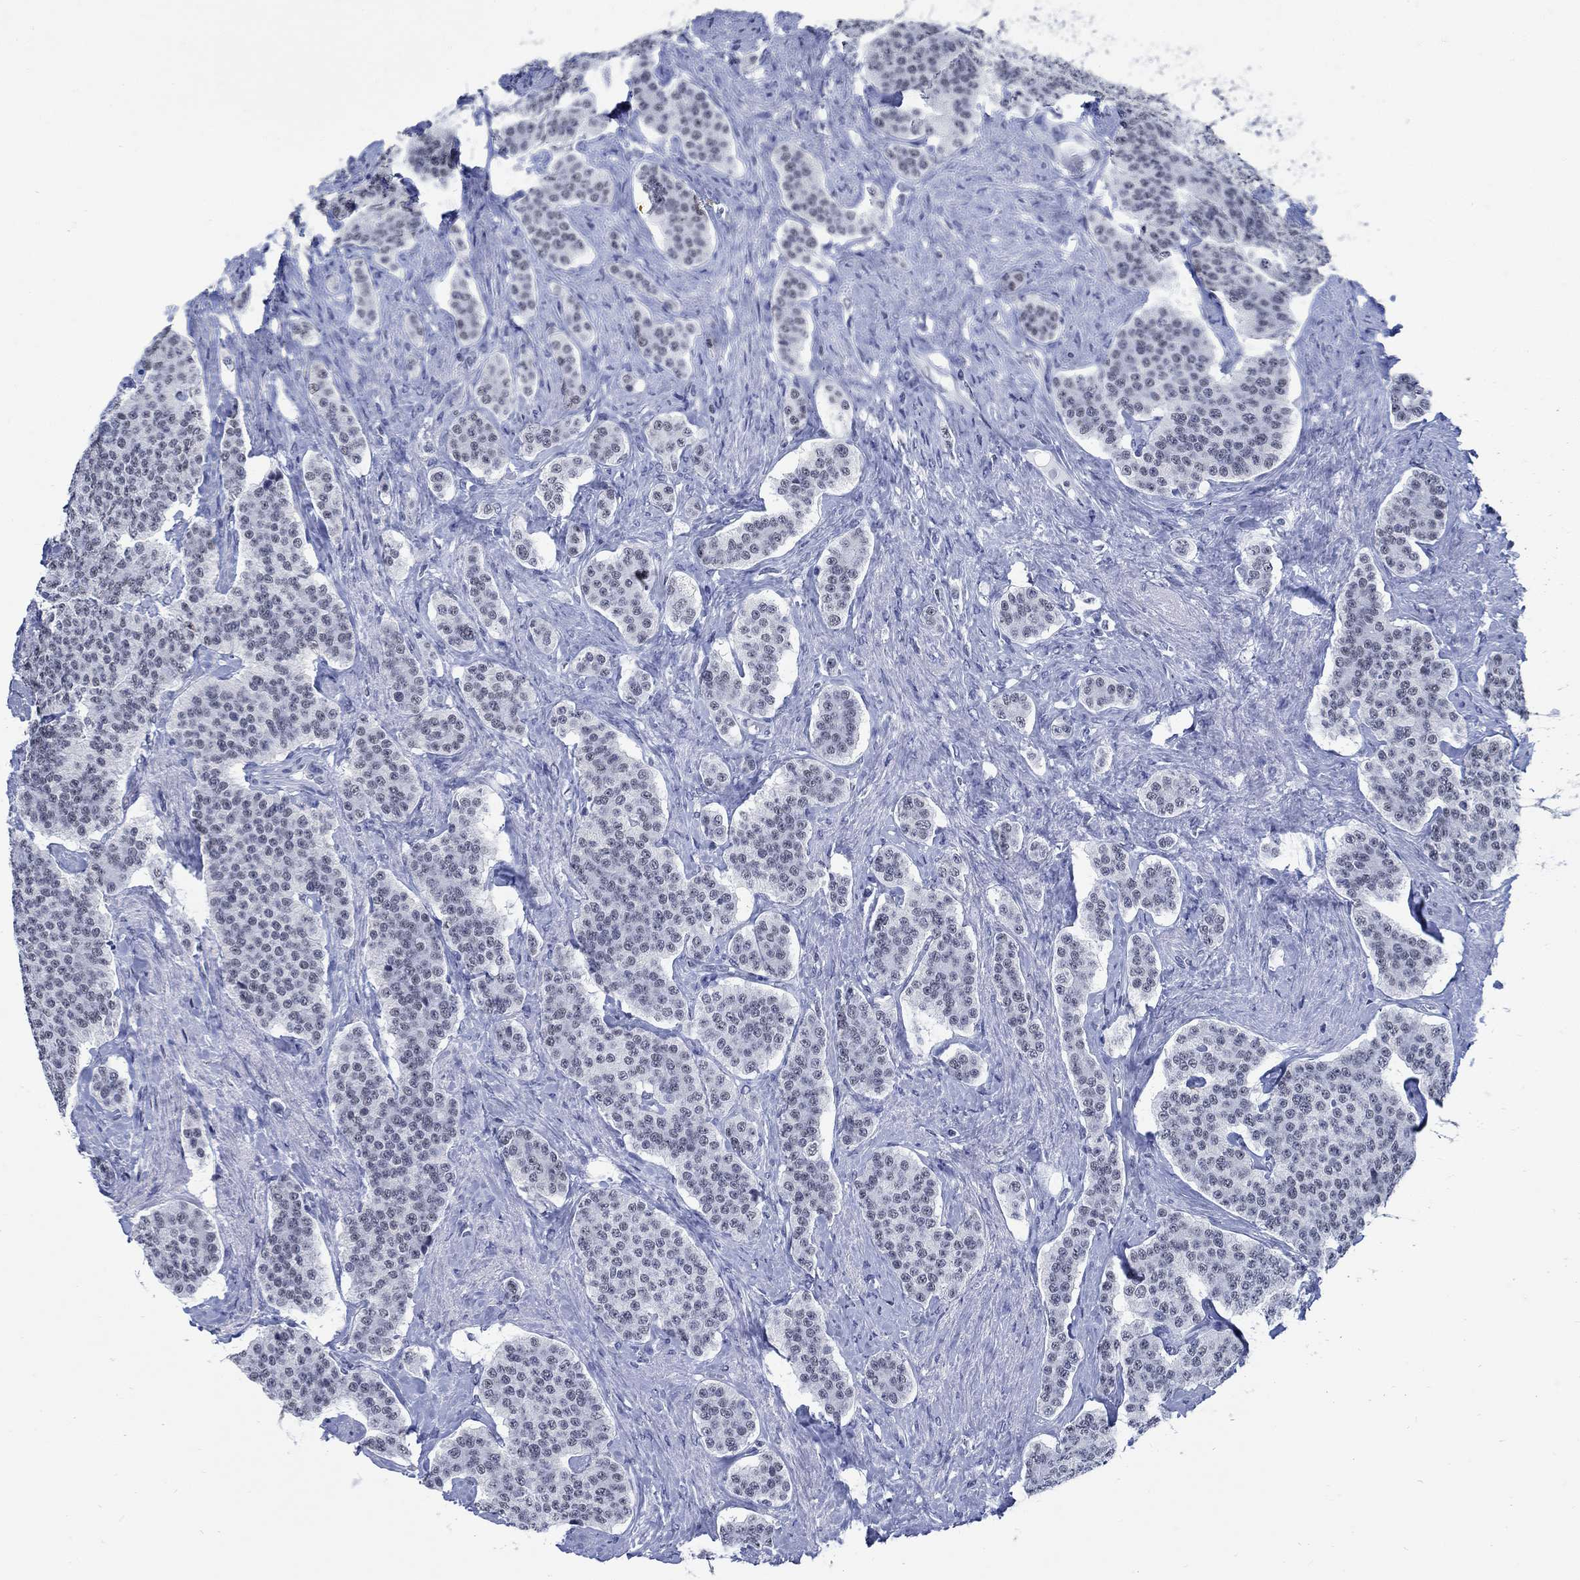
{"staining": {"intensity": "negative", "quantity": "none", "location": "none"}, "tissue": "carcinoid", "cell_type": "Tumor cells", "image_type": "cancer", "snomed": [{"axis": "morphology", "description": "Carcinoid, malignant, NOS"}, {"axis": "topography", "description": "Small intestine"}], "caption": "A micrograph of human carcinoid (malignant) is negative for staining in tumor cells.", "gene": "DLK1", "patient": {"sex": "female", "age": 58}}